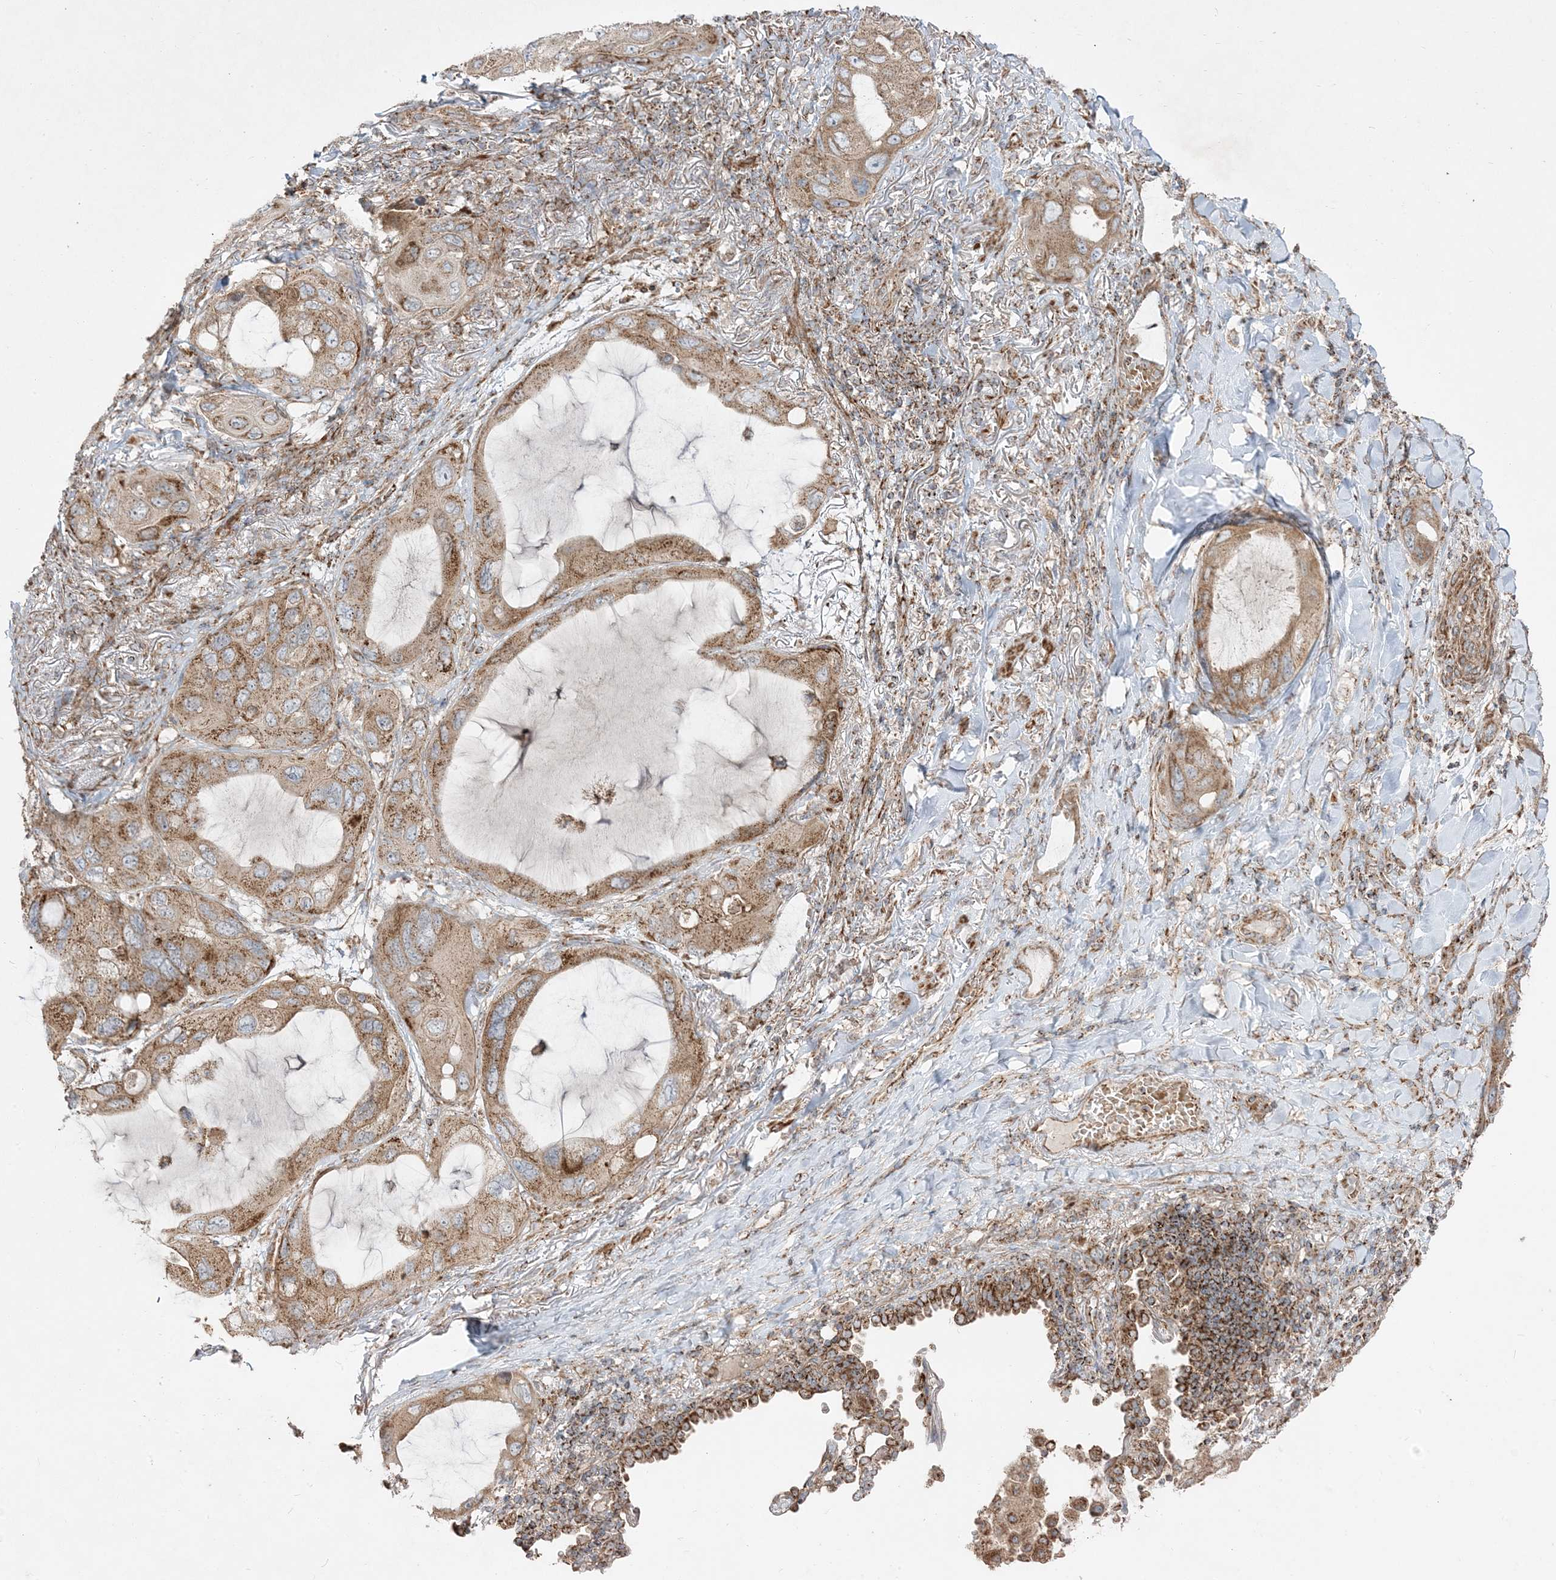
{"staining": {"intensity": "moderate", "quantity": ">75%", "location": "cytoplasmic/membranous"}, "tissue": "lung cancer", "cell_type": "Tumor cells", "image_type": "cancer", "snomed": [{"axis": "morphology", "description": "Squamous cell carcinoma, NOS"}, {"axis": "topography", "description": "Lung"}], "caption": "DAB immunohistochemical staining of human lung cancer reveals moderate cytoplasmic/membranous protein expression in about >75% of tumor cells.", "gene": "AARS2", "patient": {"sex": "female", "age": 73}}